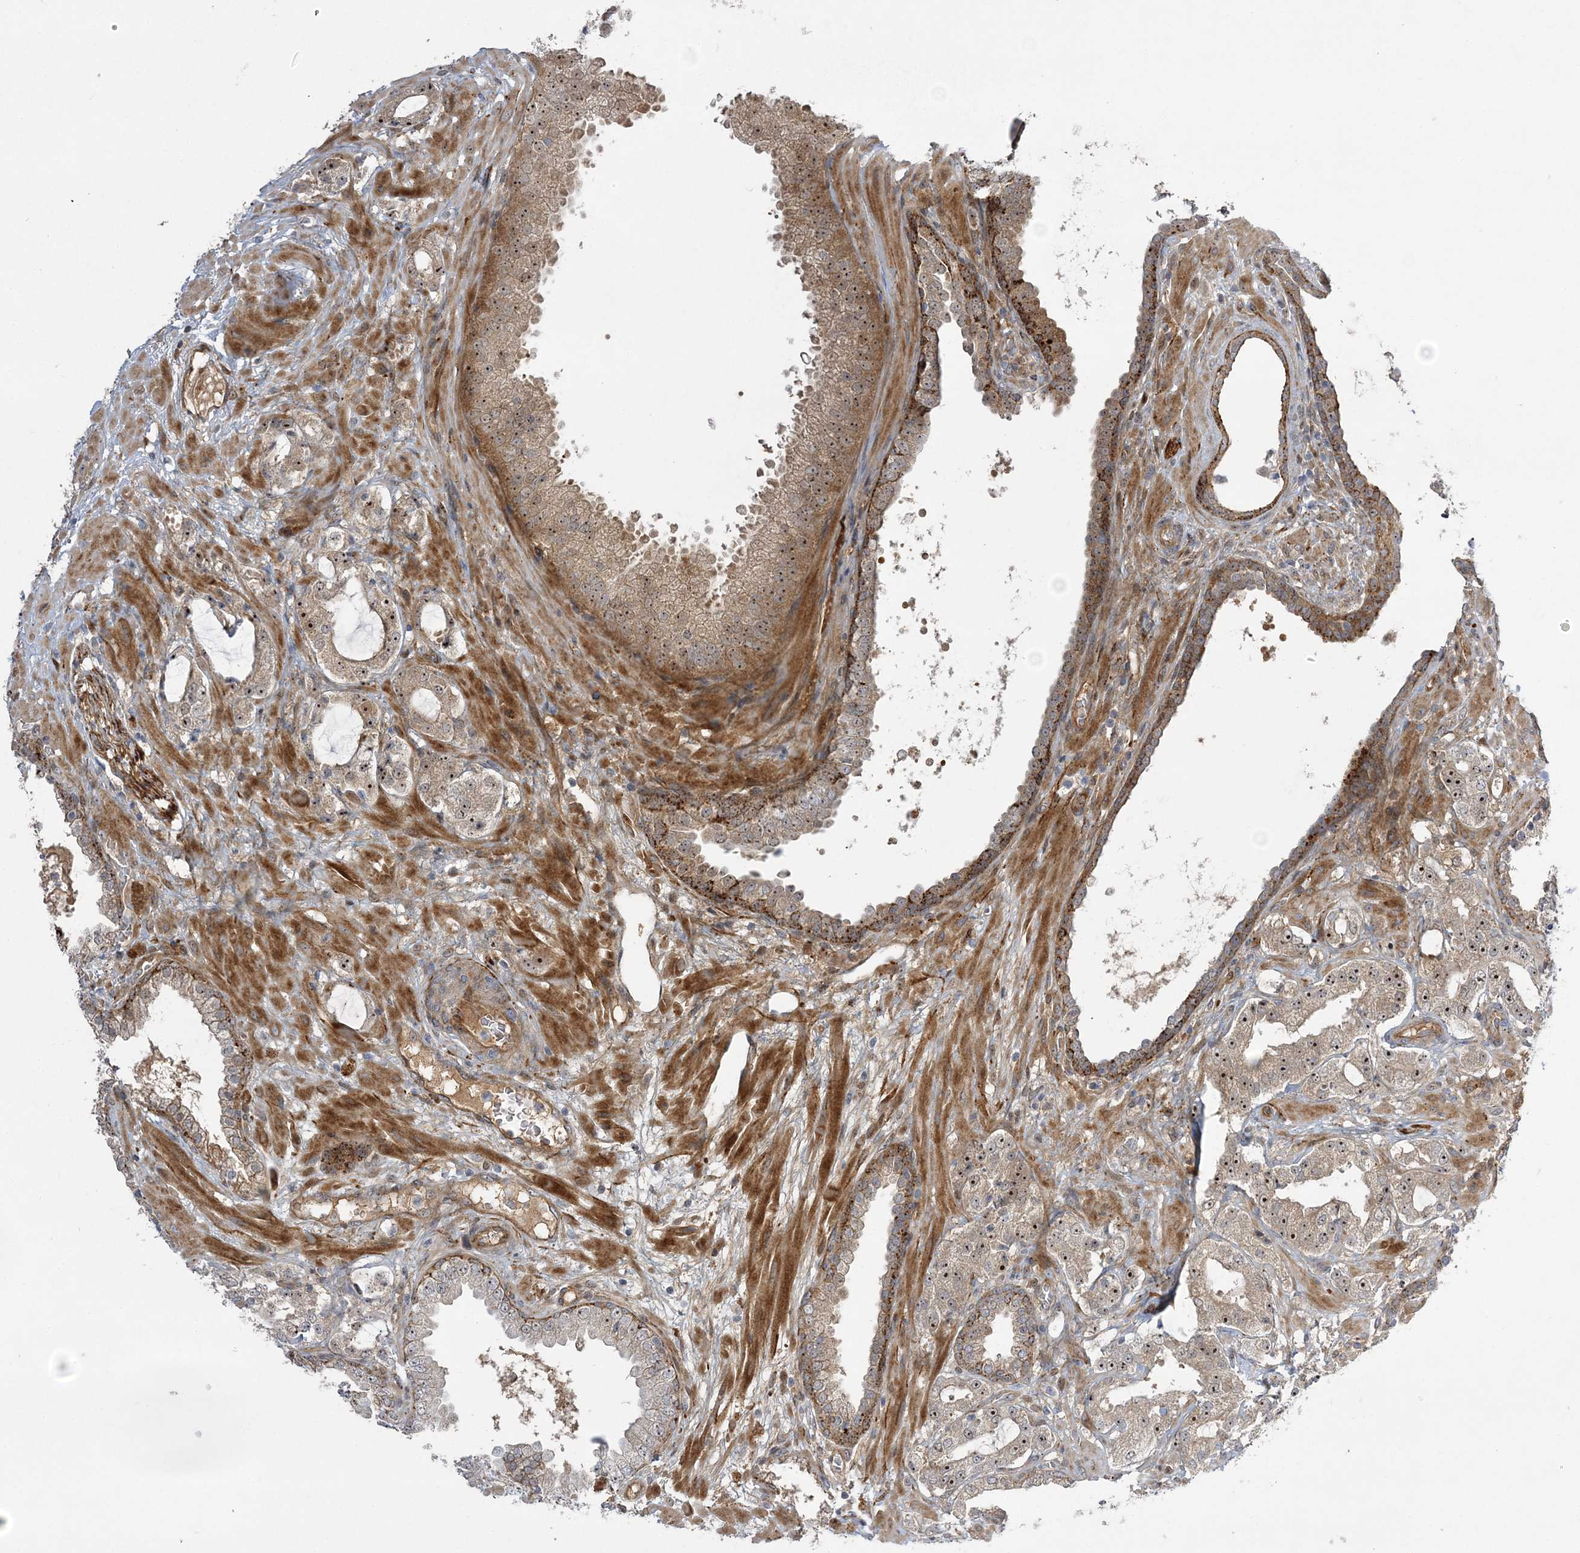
{"staining": {"intensity": "strong", "quantity": ">75%", "location": "nuclear"}, "tissue": "prostate cancer", "cell_type": "Tumor cells", "image_type": "cancer", "snomed": [{"axis": "morphology", "description": "Adenocarcinoma, High grade"}, {"axis": "topography", "description": "Prostate"}], "caption": "A brown stain shows strong nuclear expression of a protein in adenocarcinoma (high-grade) (prostate) tumor cells.", "gene": "NPM3", "patient": {"sex": "male", "age": 64}}